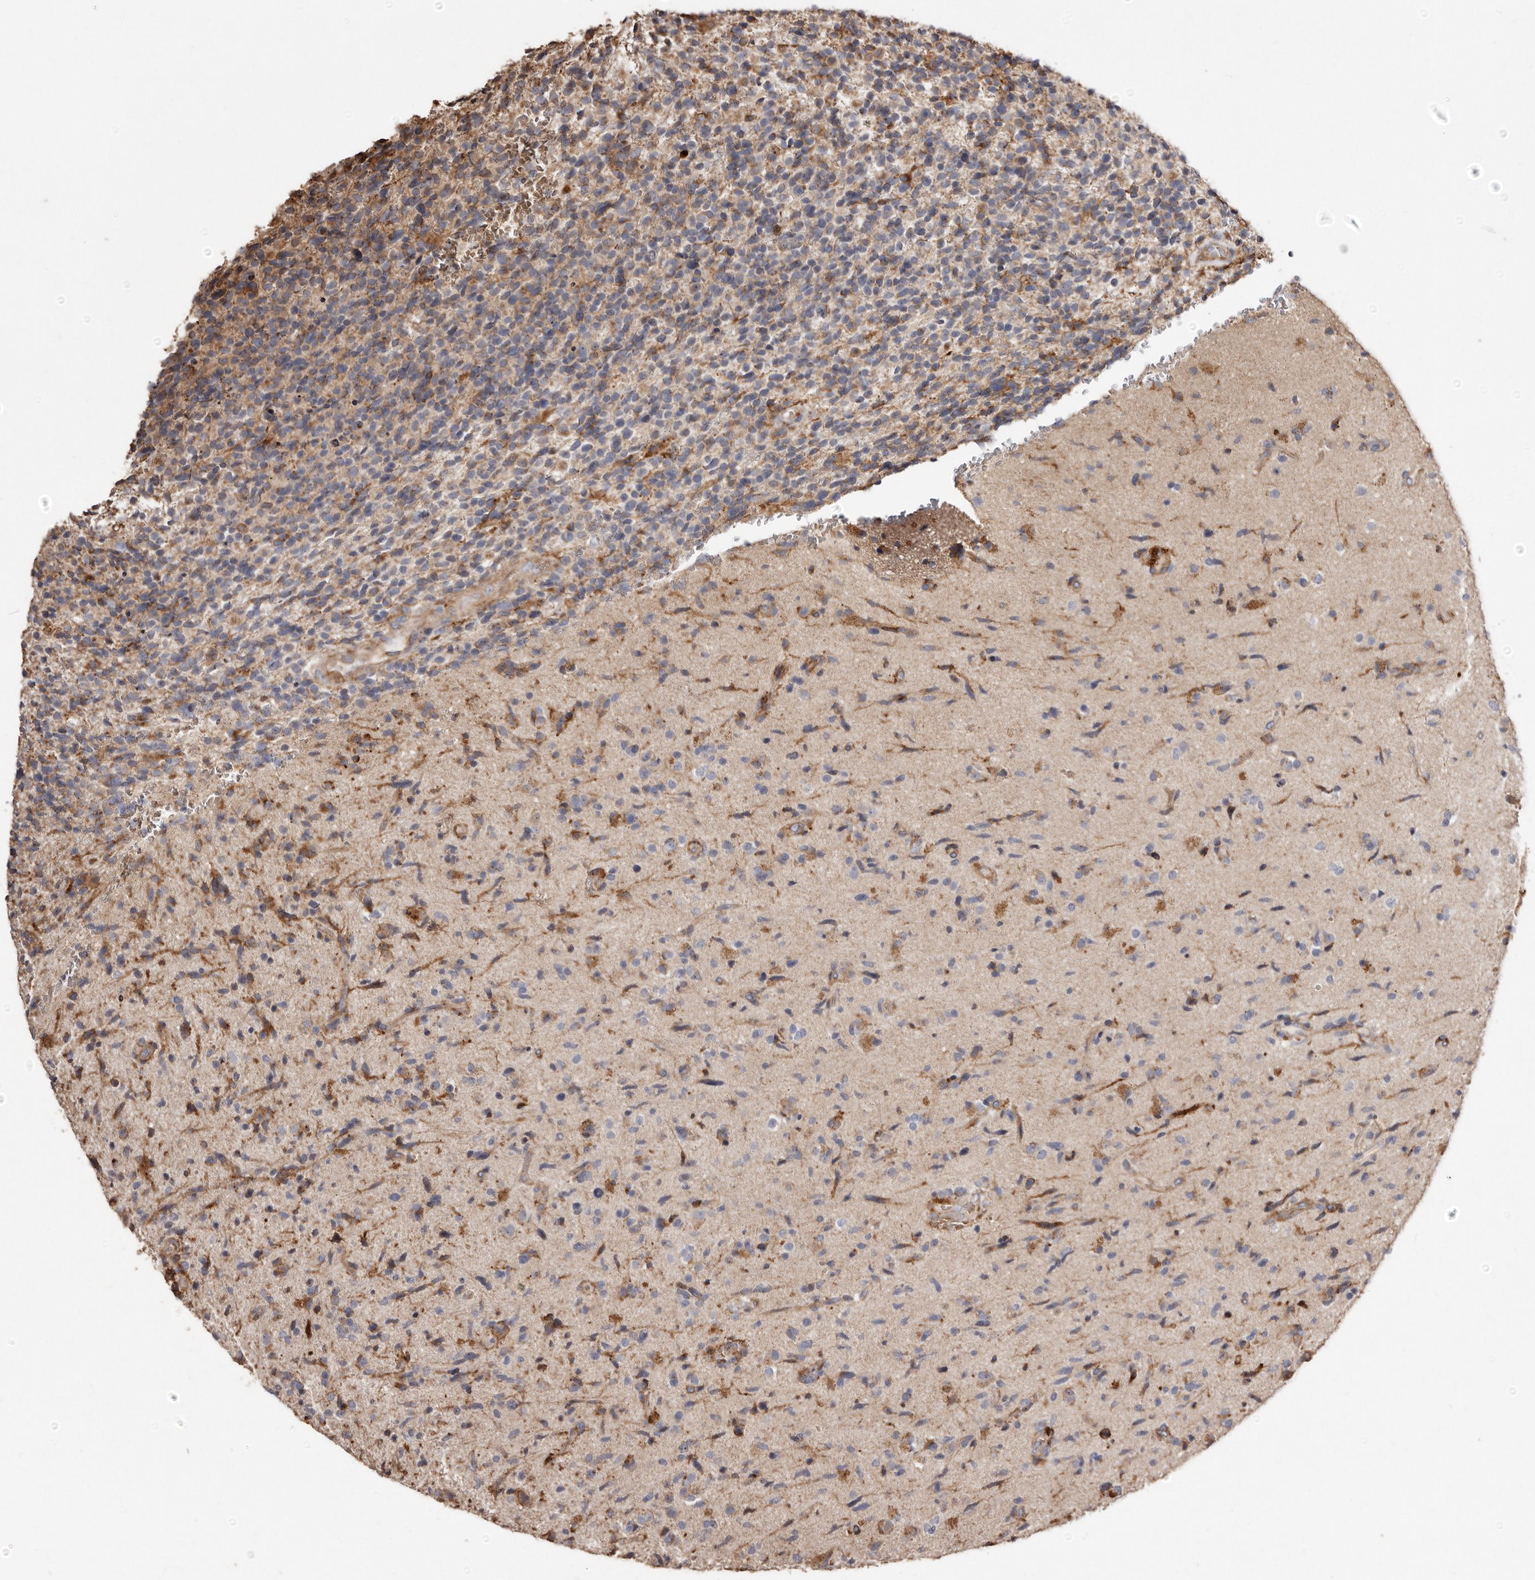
{"staining": {"intensity": "moderate", "quantity": "25%-75%", "location": "cytoplasmic/membranous"}, "tissue": "glioma", "cell_type": "Tumor cells", "image_type": "cancer", "snomed": [{"axis": "morphology", "description": "Glioma, malignant, High grade"}, {"axis": "topography", "description": "Brain"}], "caption": "Protein expression analysis of human glioma reveals moderate cytoplasmic/membranous staining in about 25%-75% of tumor cells.", "gene": "MACC1", "patient": {"sex": "male", "age": 72}}